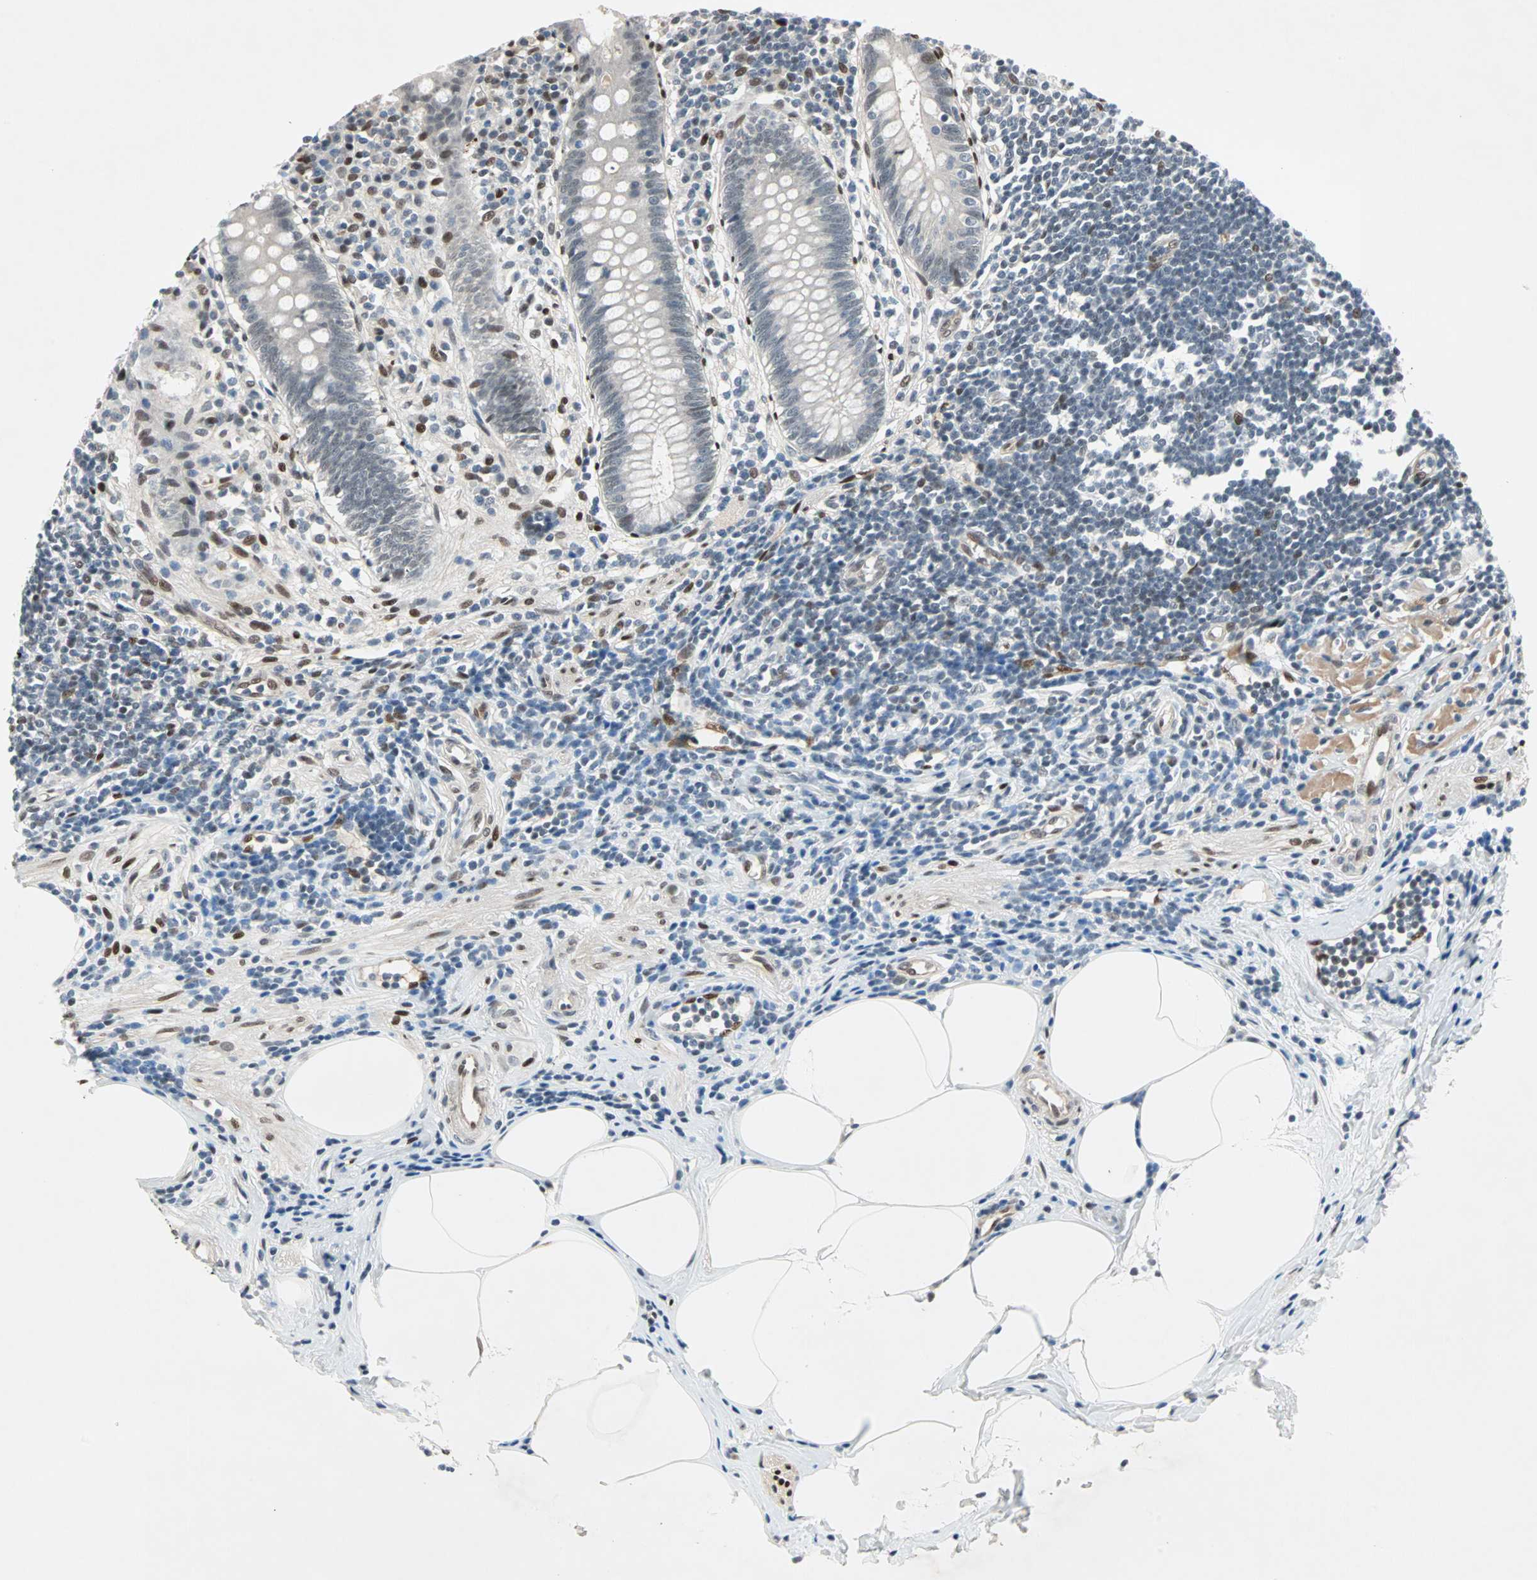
{"staining": {"intensity": "negative", "quantity": "none", "location": "none"}, "tissue": "appendix", "cell_type": "Glandular cells", "image_type": "normal", "snomed": [{"axis": "morphology", "description": "Normal tissue, NOS"}, {"axis": "topography", "description": "Appendix"}], "caption": "Immunohistochemical staining of unremarkable appendix reveals no significant positivity in glandular cells.", "gene": "WWTR1", "patient": {"sex": "female", "age": 50}}